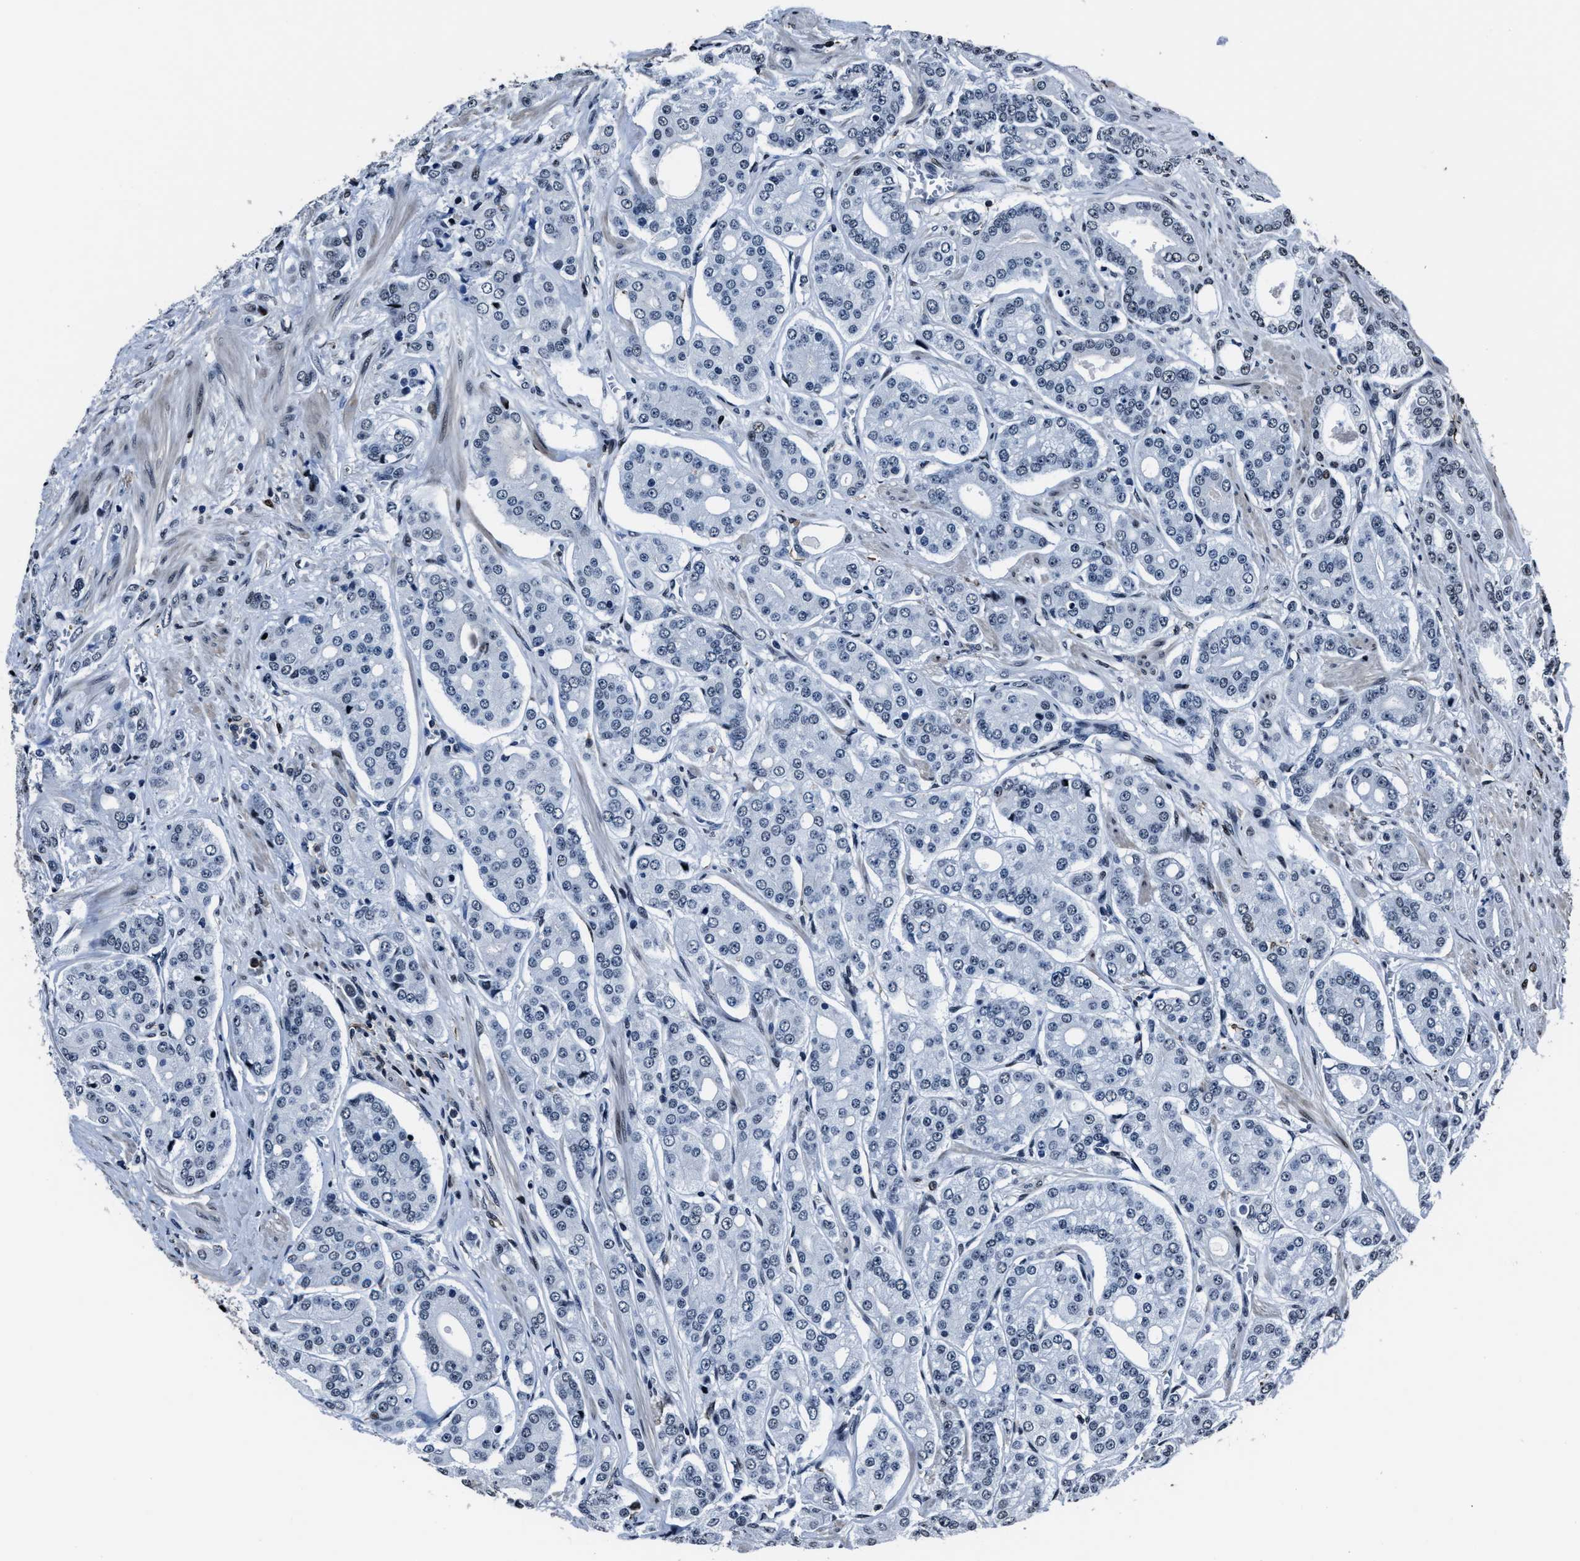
{"staining": {"intensity": "negative", "quantity": "none", "location": "none"}, "tissue": "prostate cancer", "cell_type": "Tumor cells", "image_type": "cancer", "snomed": [{"axis": "morphology", "description": "Adenocarcinoma, High grade"}, {"axis": "topography", "description": "Prostate"}], "caption": "Immunohistochemistry of prostate adenocarcinoma (high-grade) displays no staining in tumor cells.", "gene": "PPIE", "patient": {"sex": "male", "age": 71}}